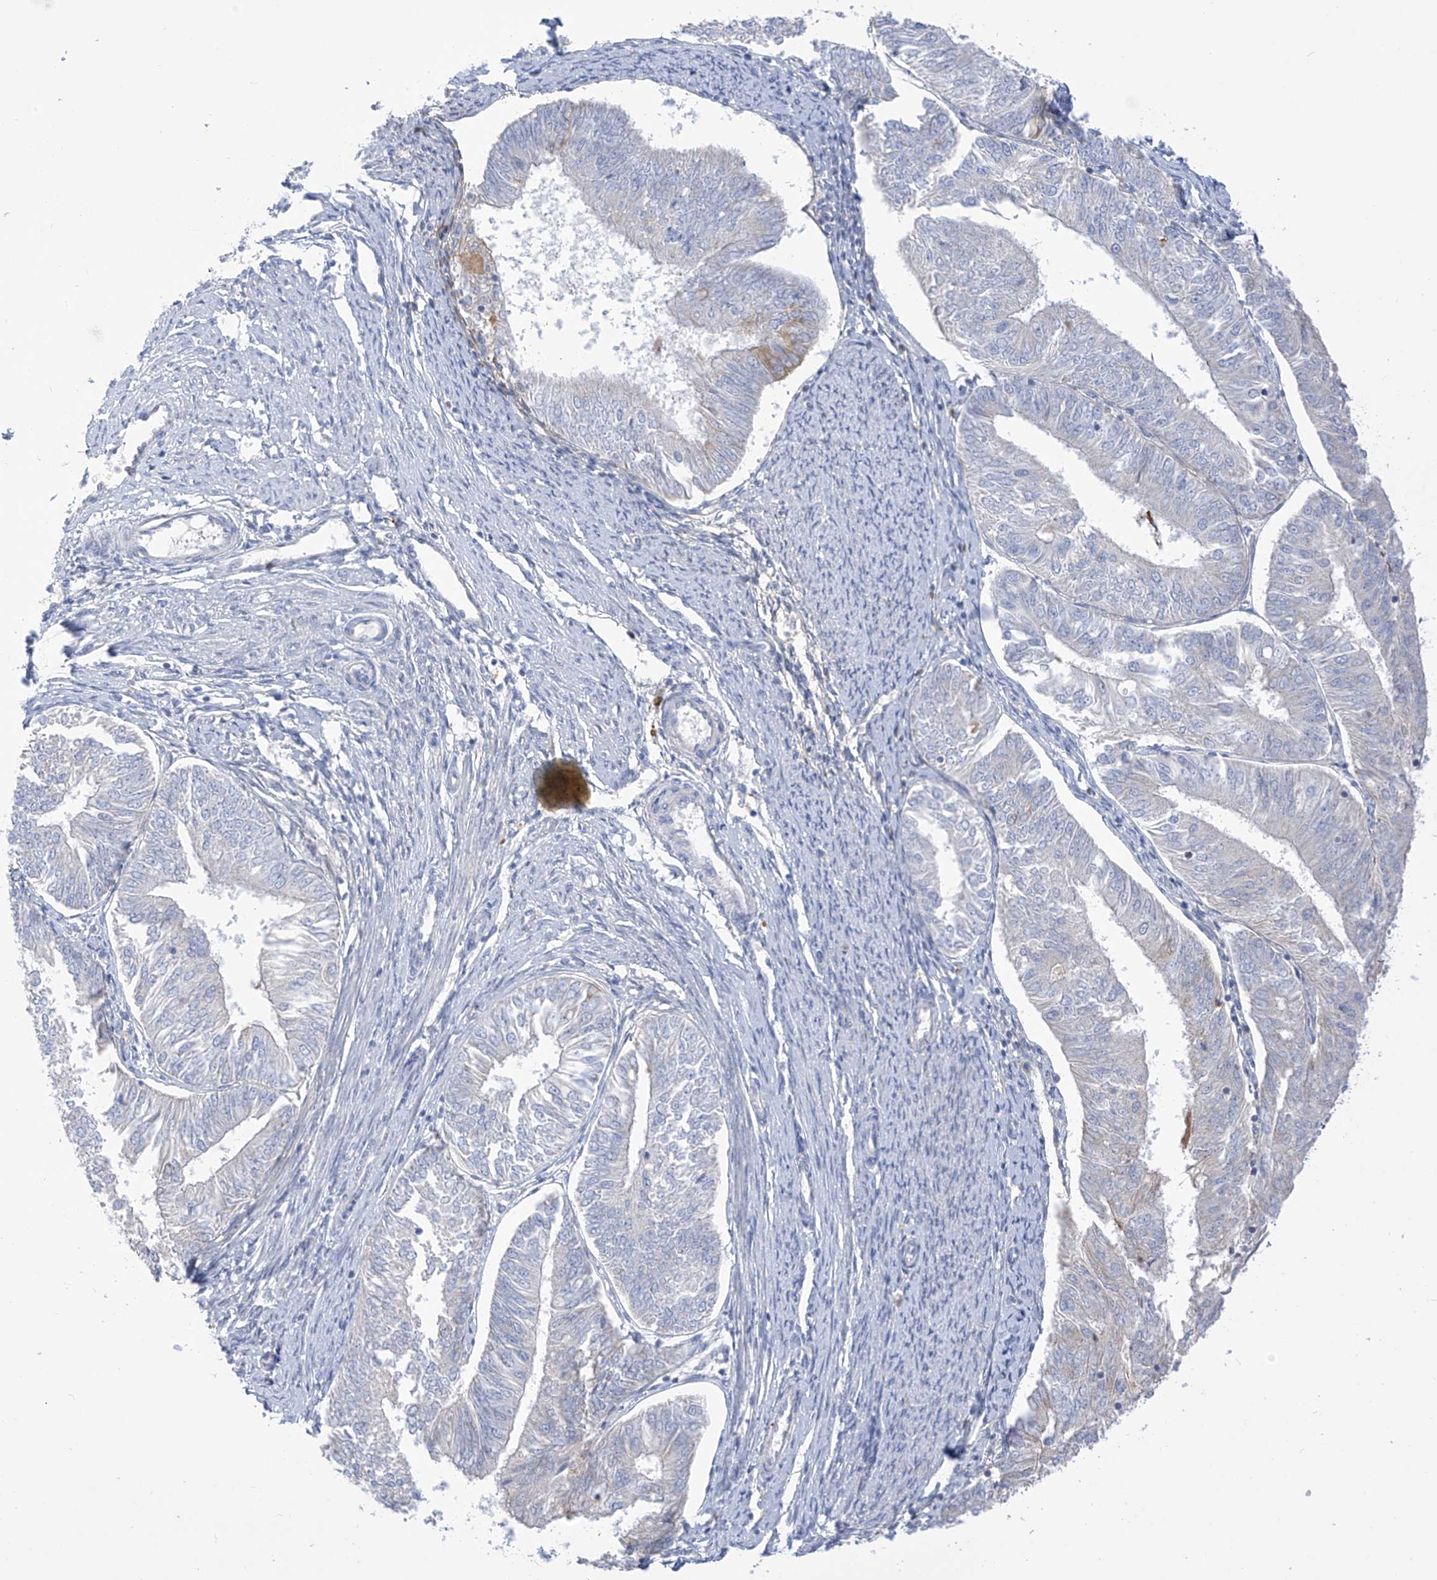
{"staining": {"intensity": "negative", "quantity": "none", "location": "none"}, "tissue": "endometrial cancer", "cell_type": "Tumor cells", "image_type": "cancer", "snomed": [{"axis": "morphology", "description": "Adenocarcinoma, NOS"}, {"axis": "topography", "description": "Endometrium"}], "caption": "Immunohistochemistry (IHC) of human endometrial cancer displays no expression in tumor cells. (DAB immunohistochemistry with hematoxylin counter stain).", "gene": "FABP2", "patient": {"sex": "female", "age": 58}}